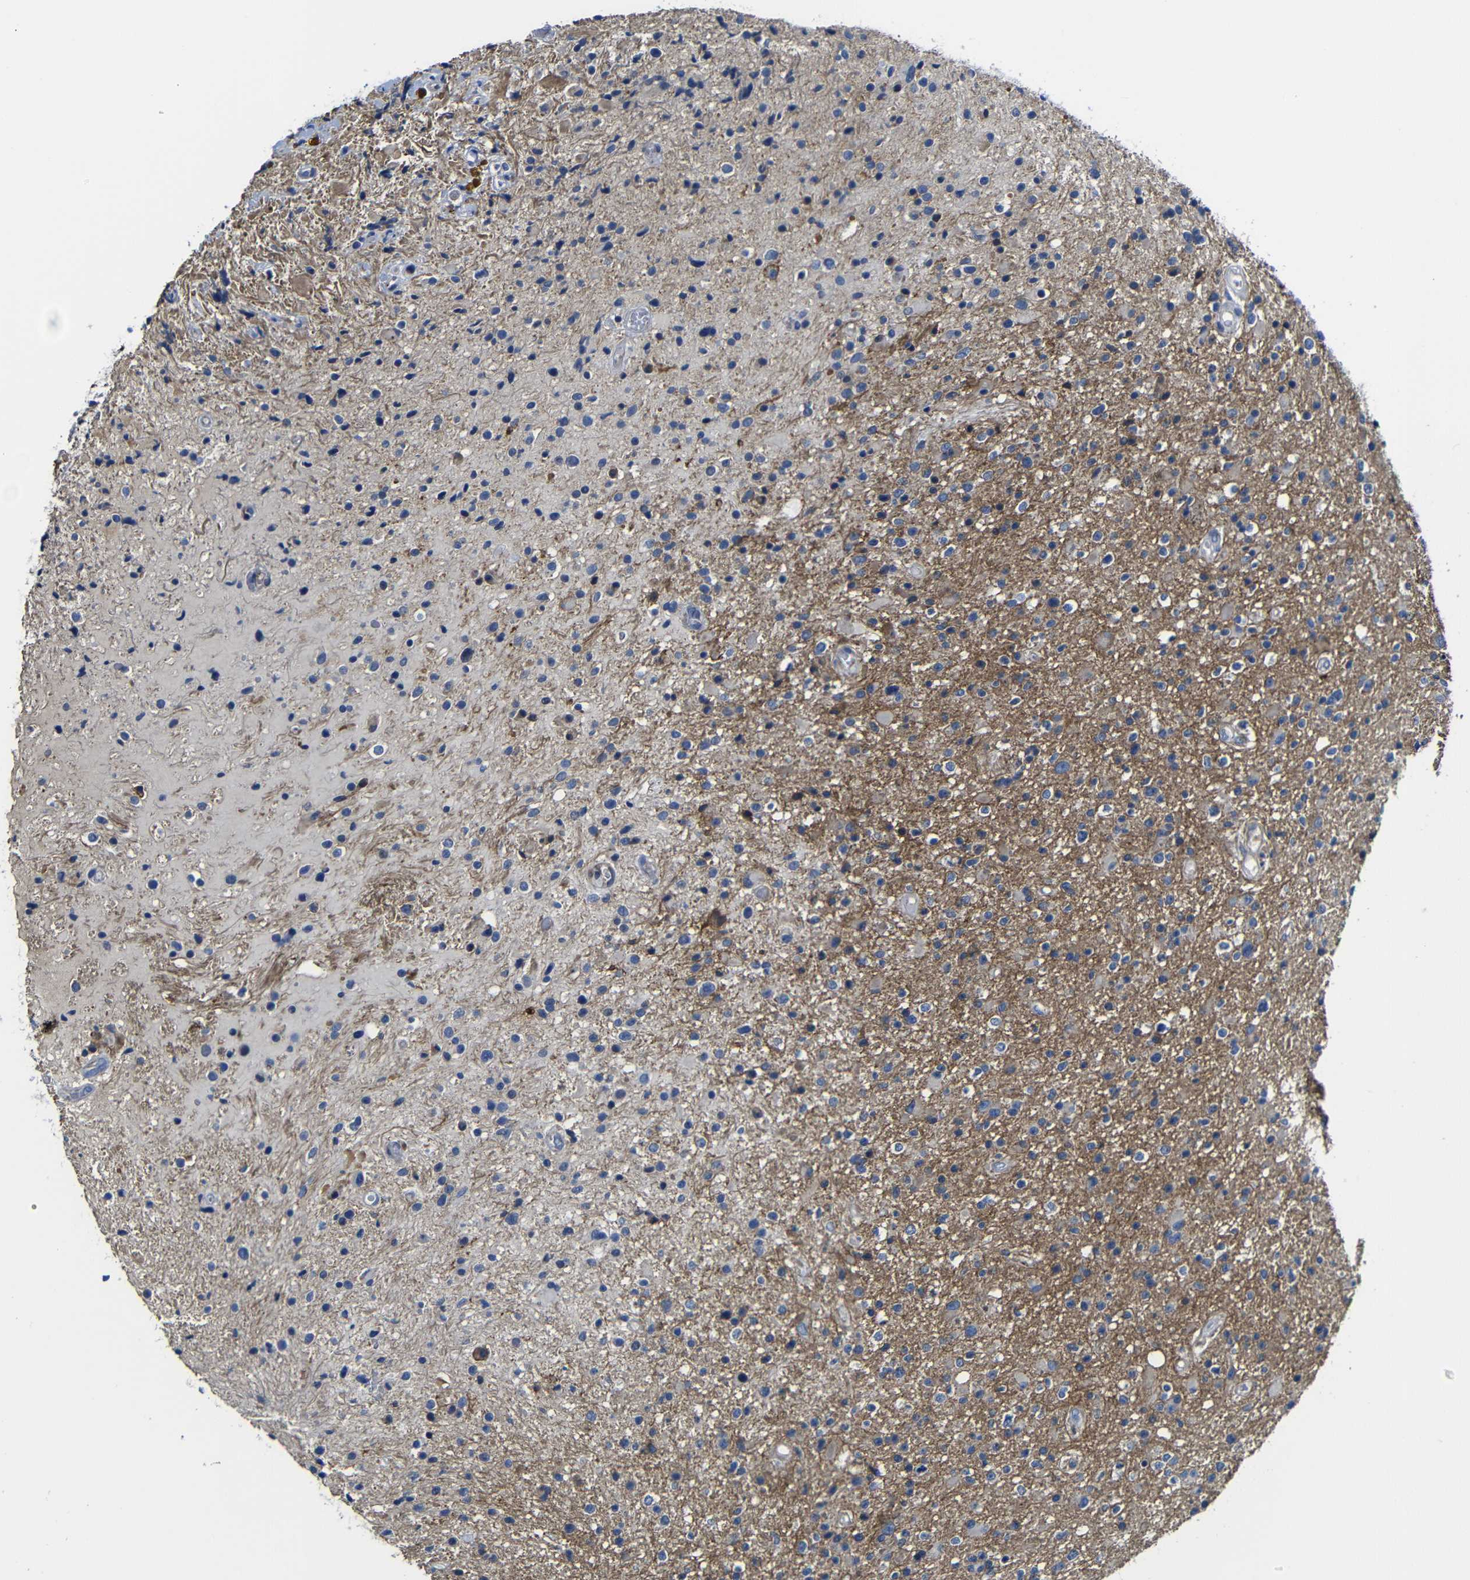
{"staining": {"intensity": "moderate", "quantity": "<25%", "location": "cytoplasmic/membranous"}, "tissue": "glioma", "cell_type": "Tumor cells", "image_type": "cancer", "snomed": [{"axis": "morphology", "description": "Glioma, malignant, High grade"}, {"axis": "topography", "description": "Brain"}], "caption": "Glioma was stained to show a protein in brown. There is low levels of moderate cytoplasmic/membranous staining in about <25% of tumor cells. Ihc stains the protein of interest in brown and the nuclei are stained blue.", "gene": "AFDN", "patient": {"sex": "male", "age": 33}}